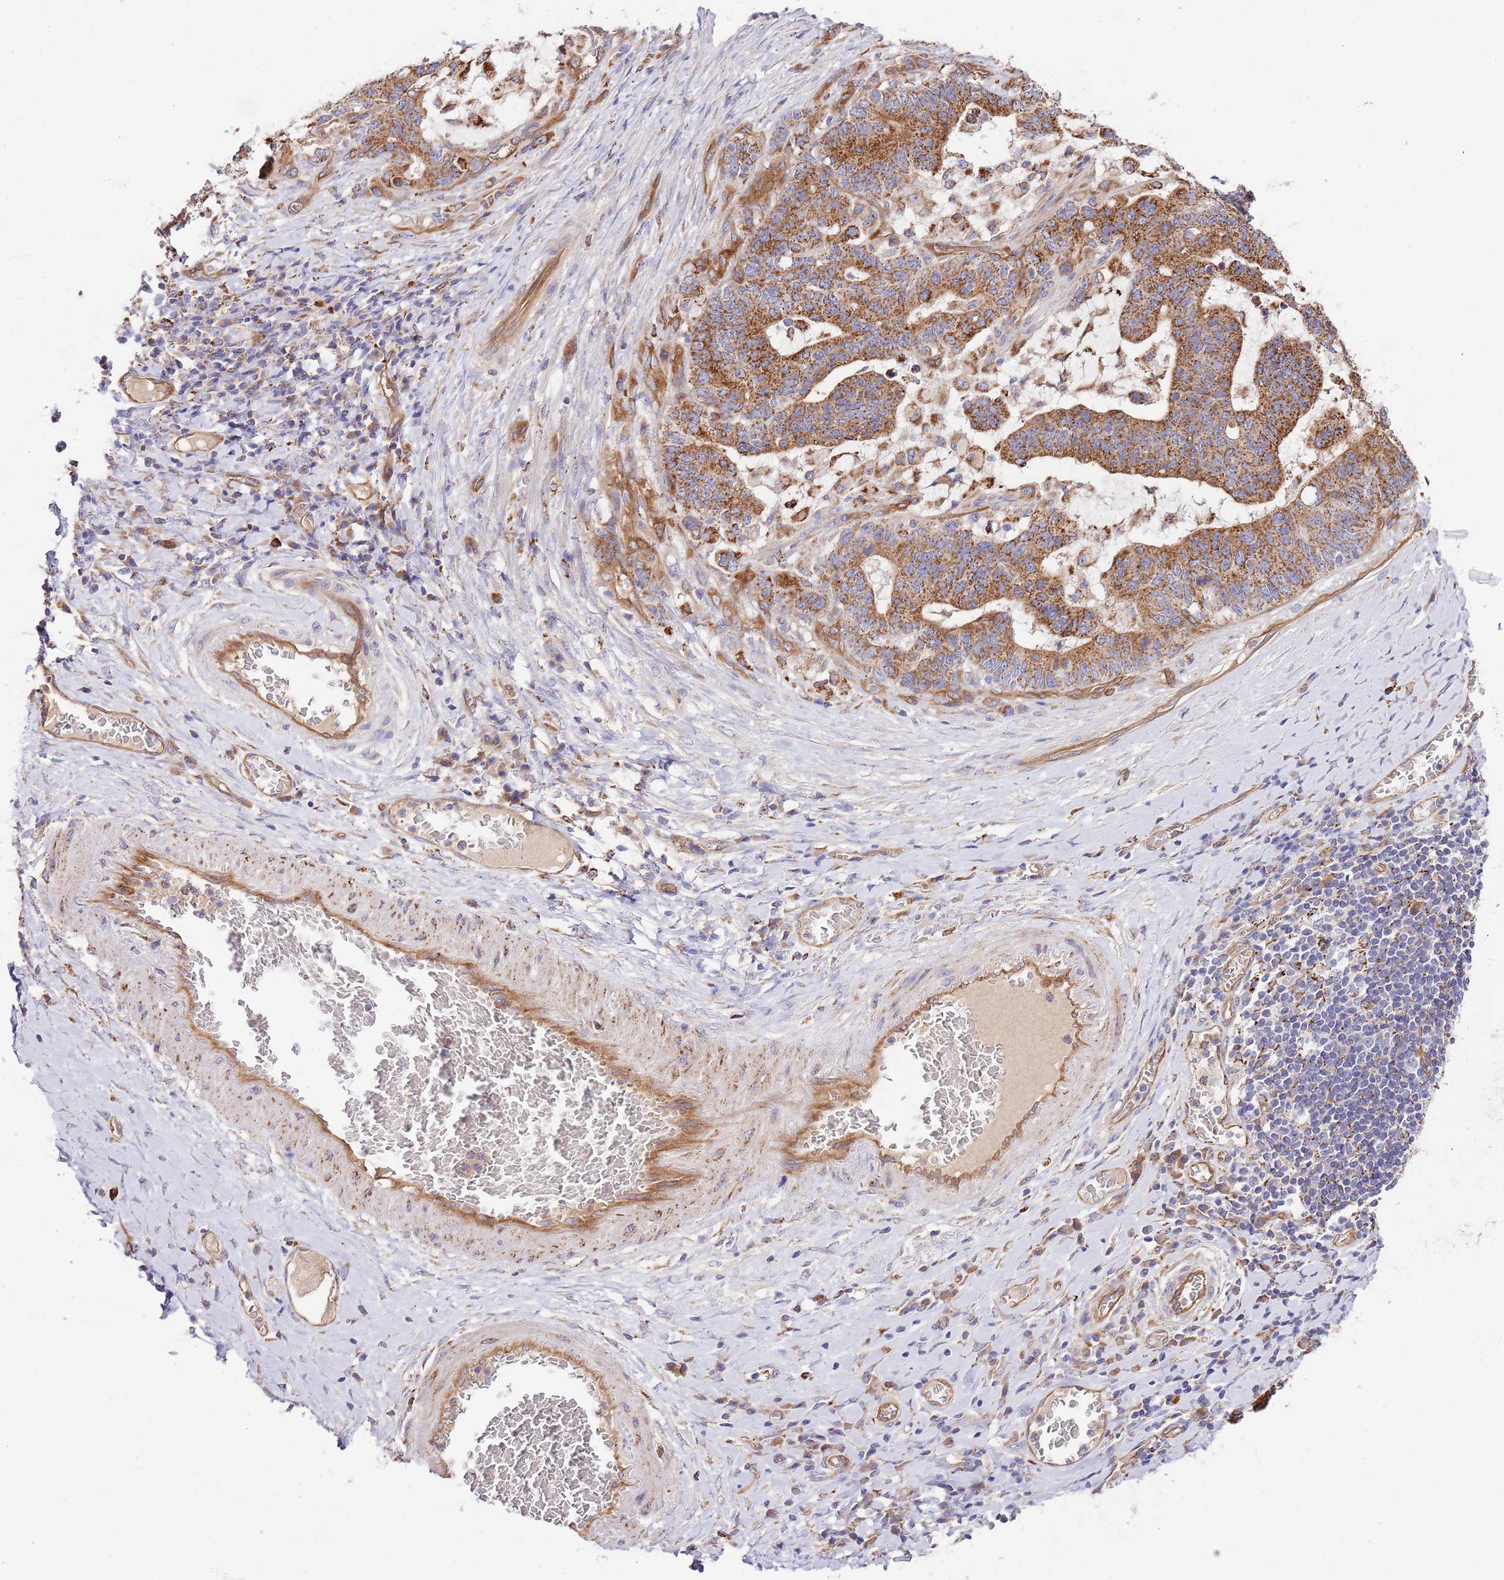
{"staining": {"intensity": "strong", "quantity": ">75%", "location": "cytoplasmic/membranous"}, "tissue": "stomach cancer", "cell_type": "Tumor cells", "image_type": "cancer", "snomed": [{"axis": "morphology", "description": "Normal tissue, NOS"}, {"axis": "morphology", "description": "Adenocarcinoma, NOS"}, {"axis": "topography", "description": "Stomach"}], "caption": "Tumor cells exhibit strong cytoplasmic/membranous positivity in approximately >75% of cells in stomach adenocarcinoma. The staining was performed using DAB (3,3'-diaminobenzidine), with brown indicating positive protein expression. Nuclei are stained blue with hematoxylin.", "gene": "DOCK6", "patient": {"sex": "female", "age": 64}}